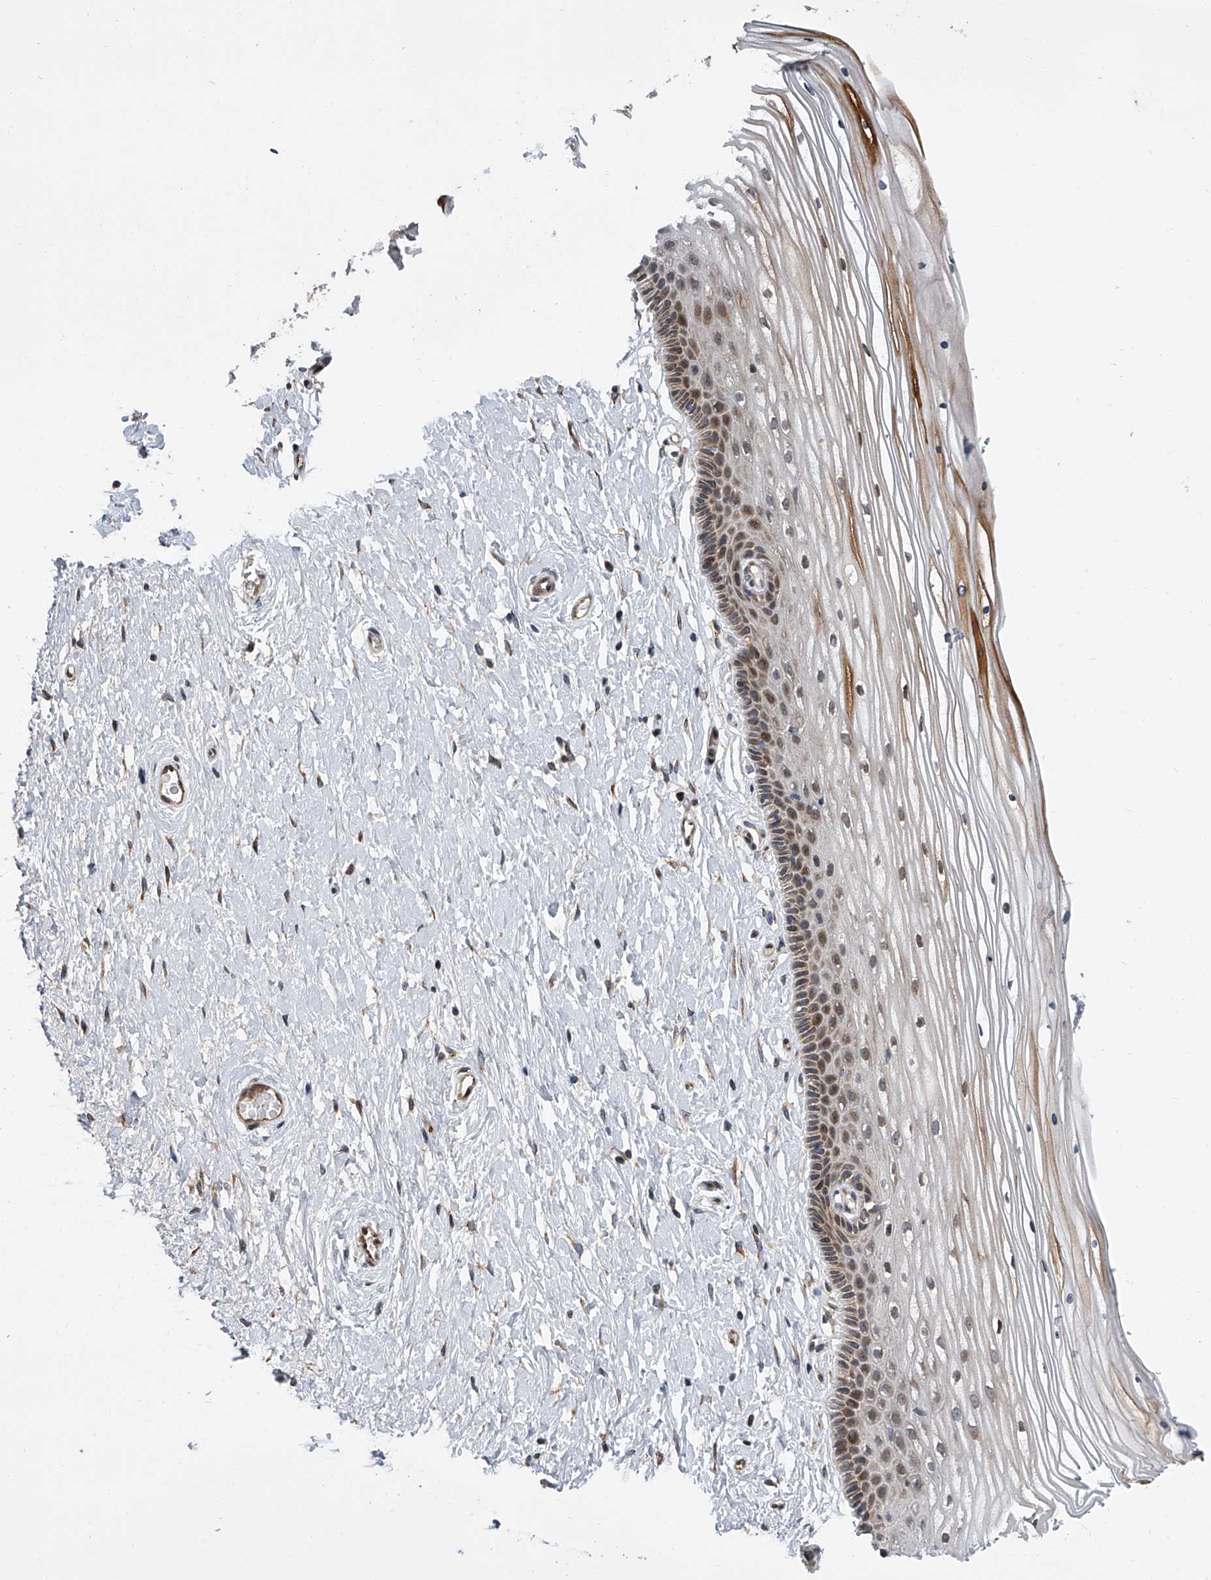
{"staining": {"intensity": "moderate", "quantity": ">75%", "location": "cytoplasmic/membranous"}, "tissue": "vagina", "cell_type": "Squamous epithelial cells", "image_type": "normal", "snomed": [{"axis": "morphology", "description": "Normal tissue, NOS"}, {"axis": "topography", "description": "Vagina"}, {"axis": "topography", "description": "Cervix"}], "caption": "This is an image of immunohistochemistry (IHC) staining of unremarkable vagina, which shows moderate positivity in the cytoplasmic/membranous of squamous epithelial cells.", "gene": "DLGAP2", "patient": {"sex": "female", "age": 40}}